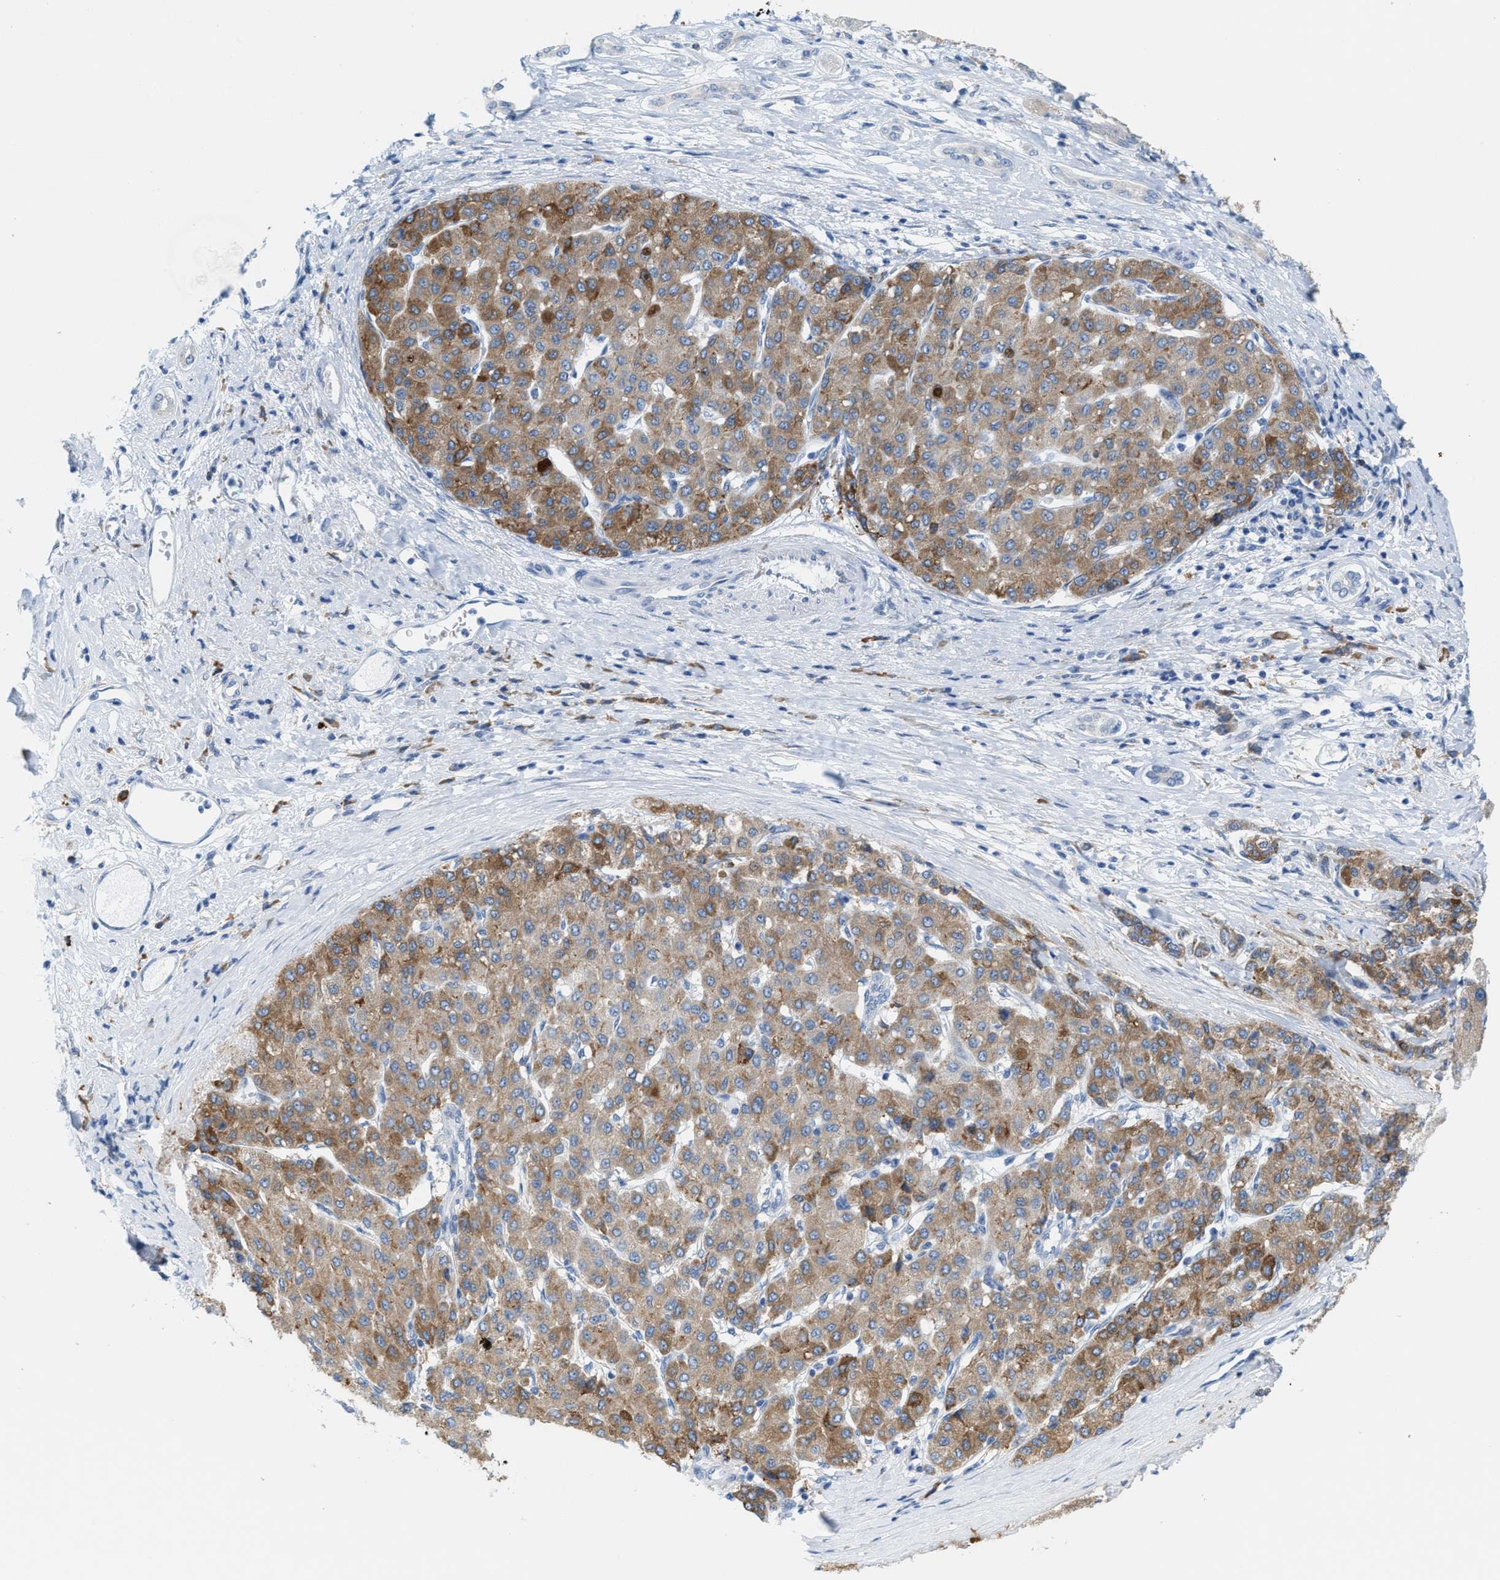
{"staining": {"intensity": "moderate", "quantity": ">75%", "location": "cytoplasmic/membranous"}, "tissue": "liver cancer", "cell_type": "Tumor cells", "image_type": "cancer", "snomed": [{"axis": "morphology", "description": "Carcinoma, Hepatocellular, NOS"}, {"axis": "topography", "description": "Liver"}], "caption": "Approximately >75% of tumor cells in hepatocellular carcinoma (liver) show moderate cytoplasmic/membranous protein staining as visualized by brown immunohistochemical staining.", "gene": "KIFC3", "patient": {"sex": "male", "age": 65}}